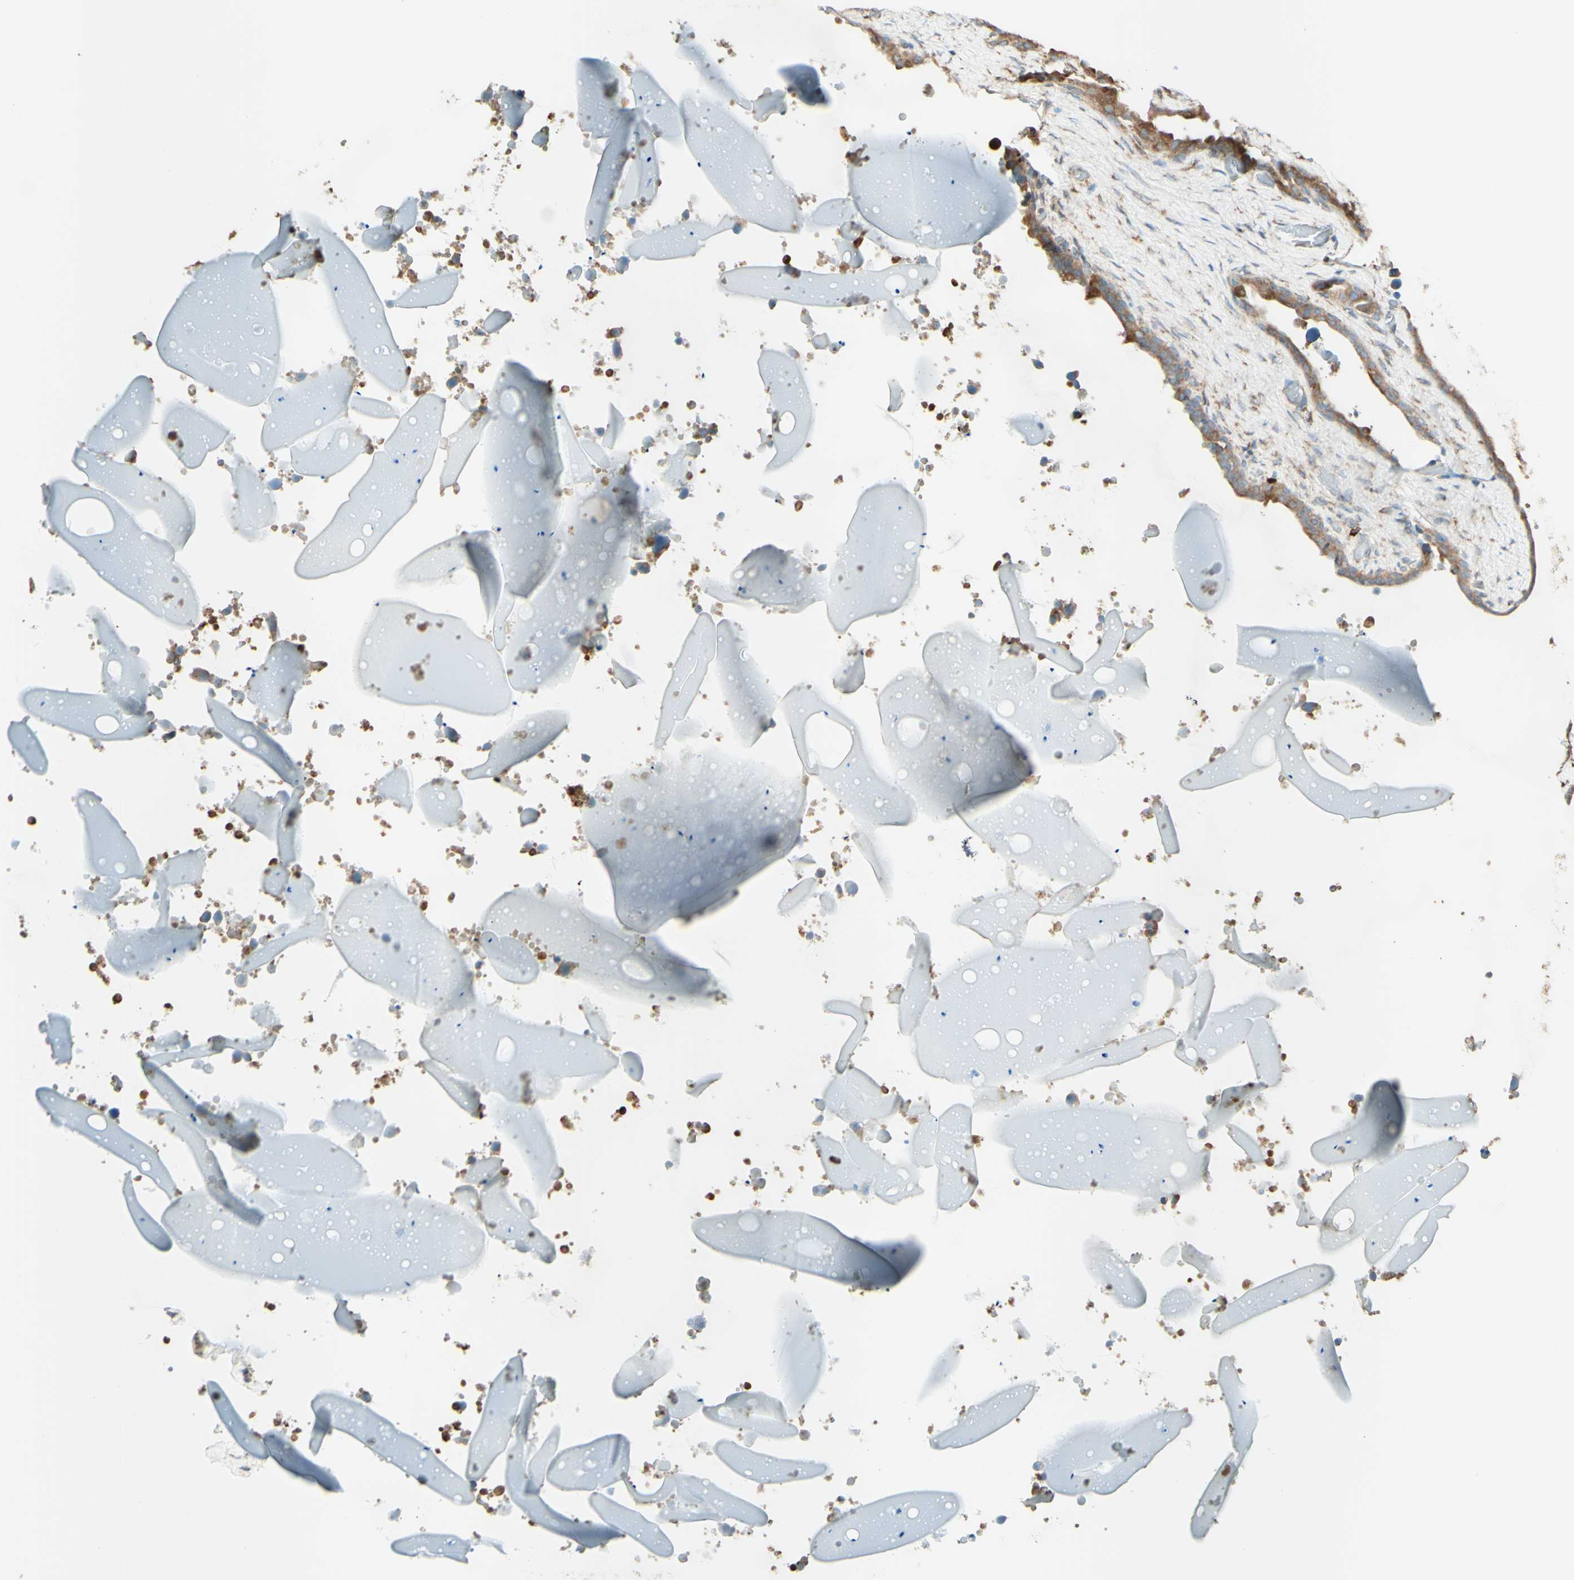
{"staining": {"intensity": "moderate", "quantity": ">75%", "location": "cytoplasmic/membranous"}, "tissue": "seminal vesicle", "cell_type": "Glandular cells", "image_type": "normal", "snomed": [{"axis": "morphology", "description": "Normal tissue, NOS"}, {"axis": "topography", "description": "Seminal veicle"}], "caption": "Immunohistochemistry photomicrograph of normal seminal vesicle stained for a protein (brown), which displays medium levels of moderate cytoplasmic/membranous positivity in approximately >75% of glandular cells.", "gene": "DNAJB11", "patient": {"sex": "male", "age": 46}}